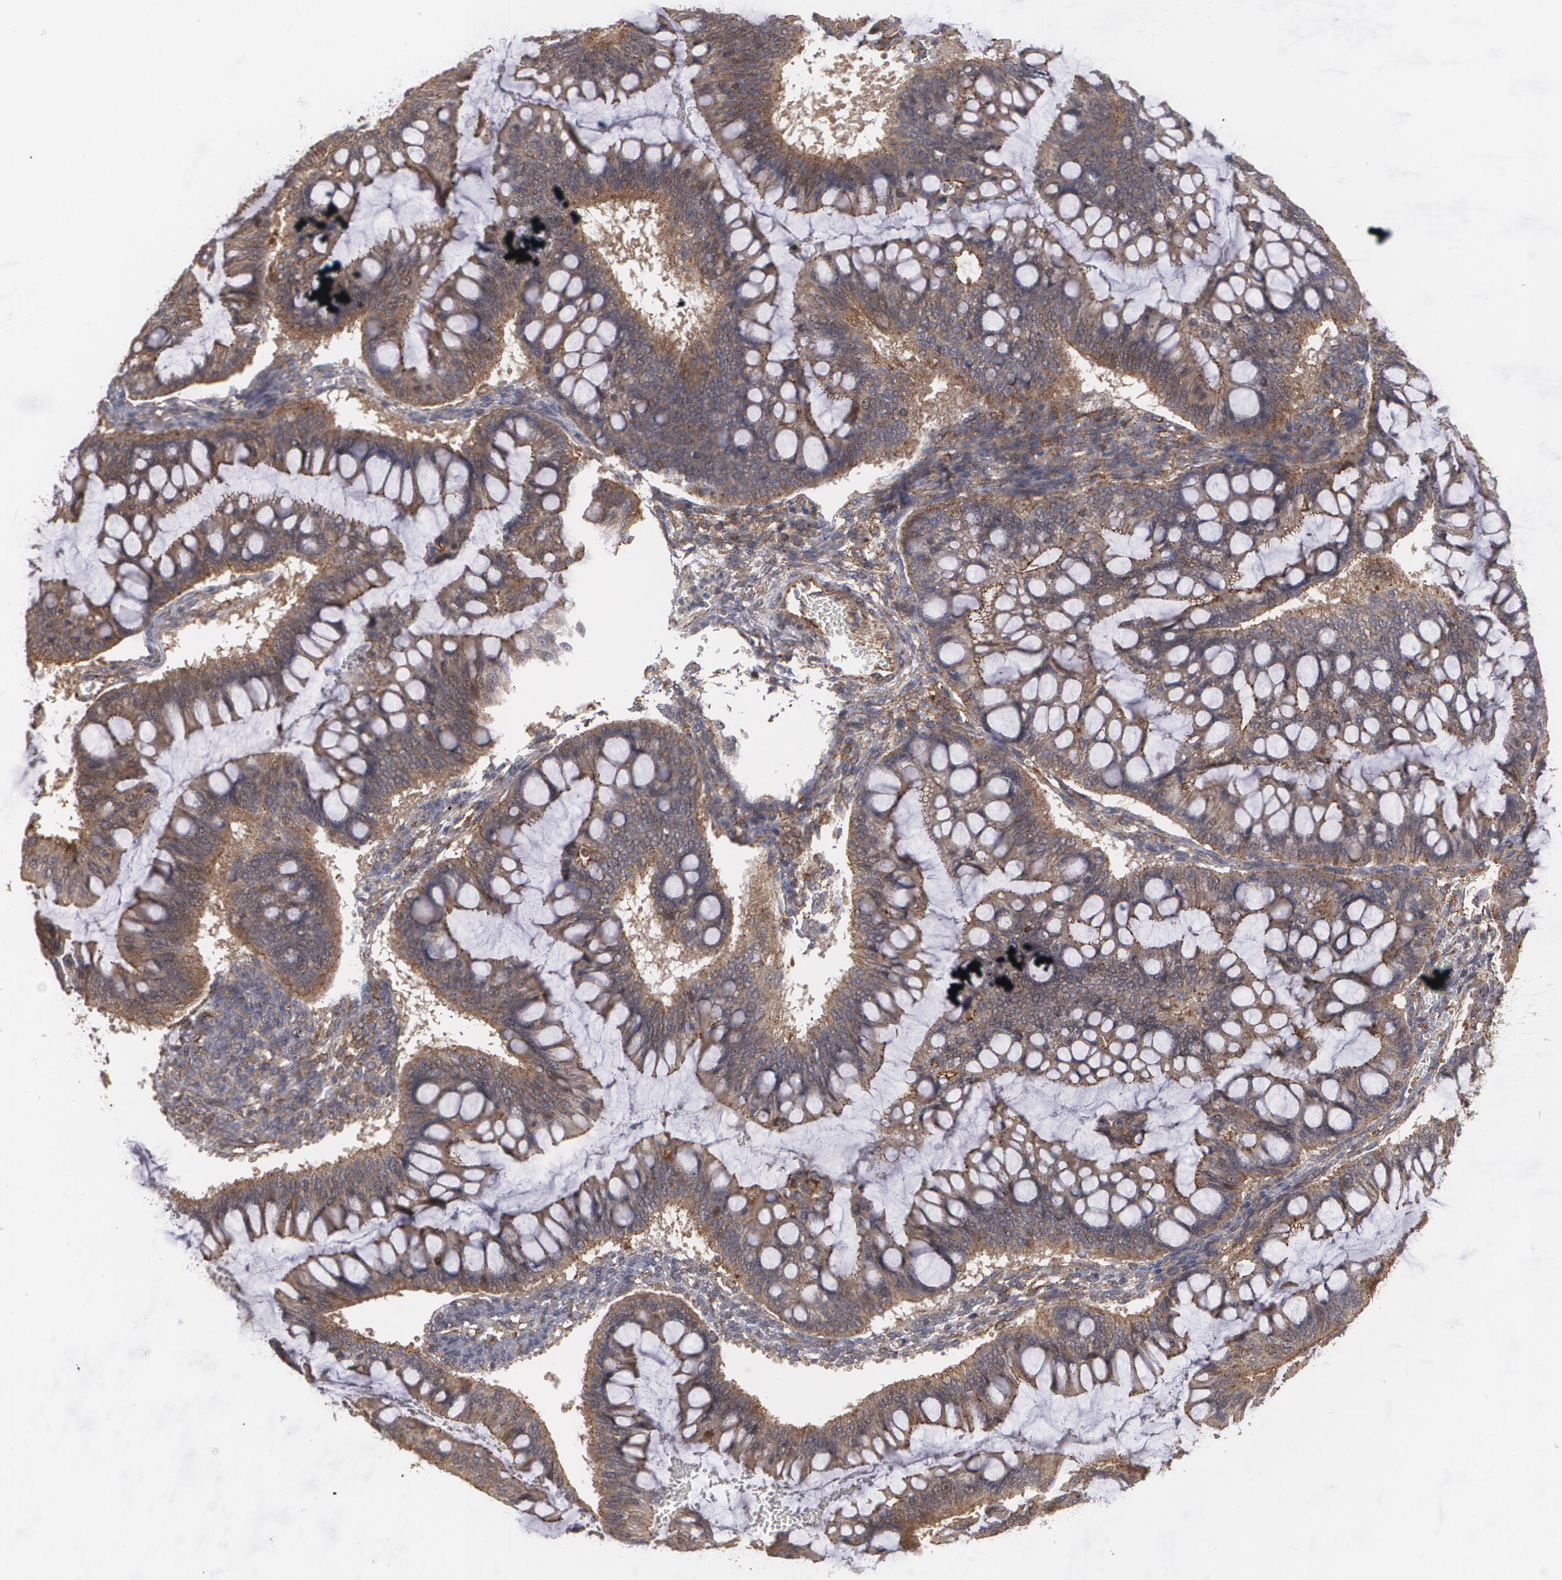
{"staining": {"intensity": "moderate", "quantity": ">75%", "location": "cytoplasmic/membranous"}, "tissue": "ovarian cancer", "cell_type": "Tumor cells", "image_type": "cancer", "snomed": [{"axis": "morphology", "description": "Cystadenocarcinoma, mucinous, NOS"}, {"axis": "topography", "description": "Ovary"}], "caption": "Protein expression analysis of human mucinous cystadenocarcinoma (ovarian) reveals moderate cytoplasmic/membranous positivity in approximately >75% of tumor cells.", "gene": "TJP1", "patient": {"sex": "female", "age": 73}}